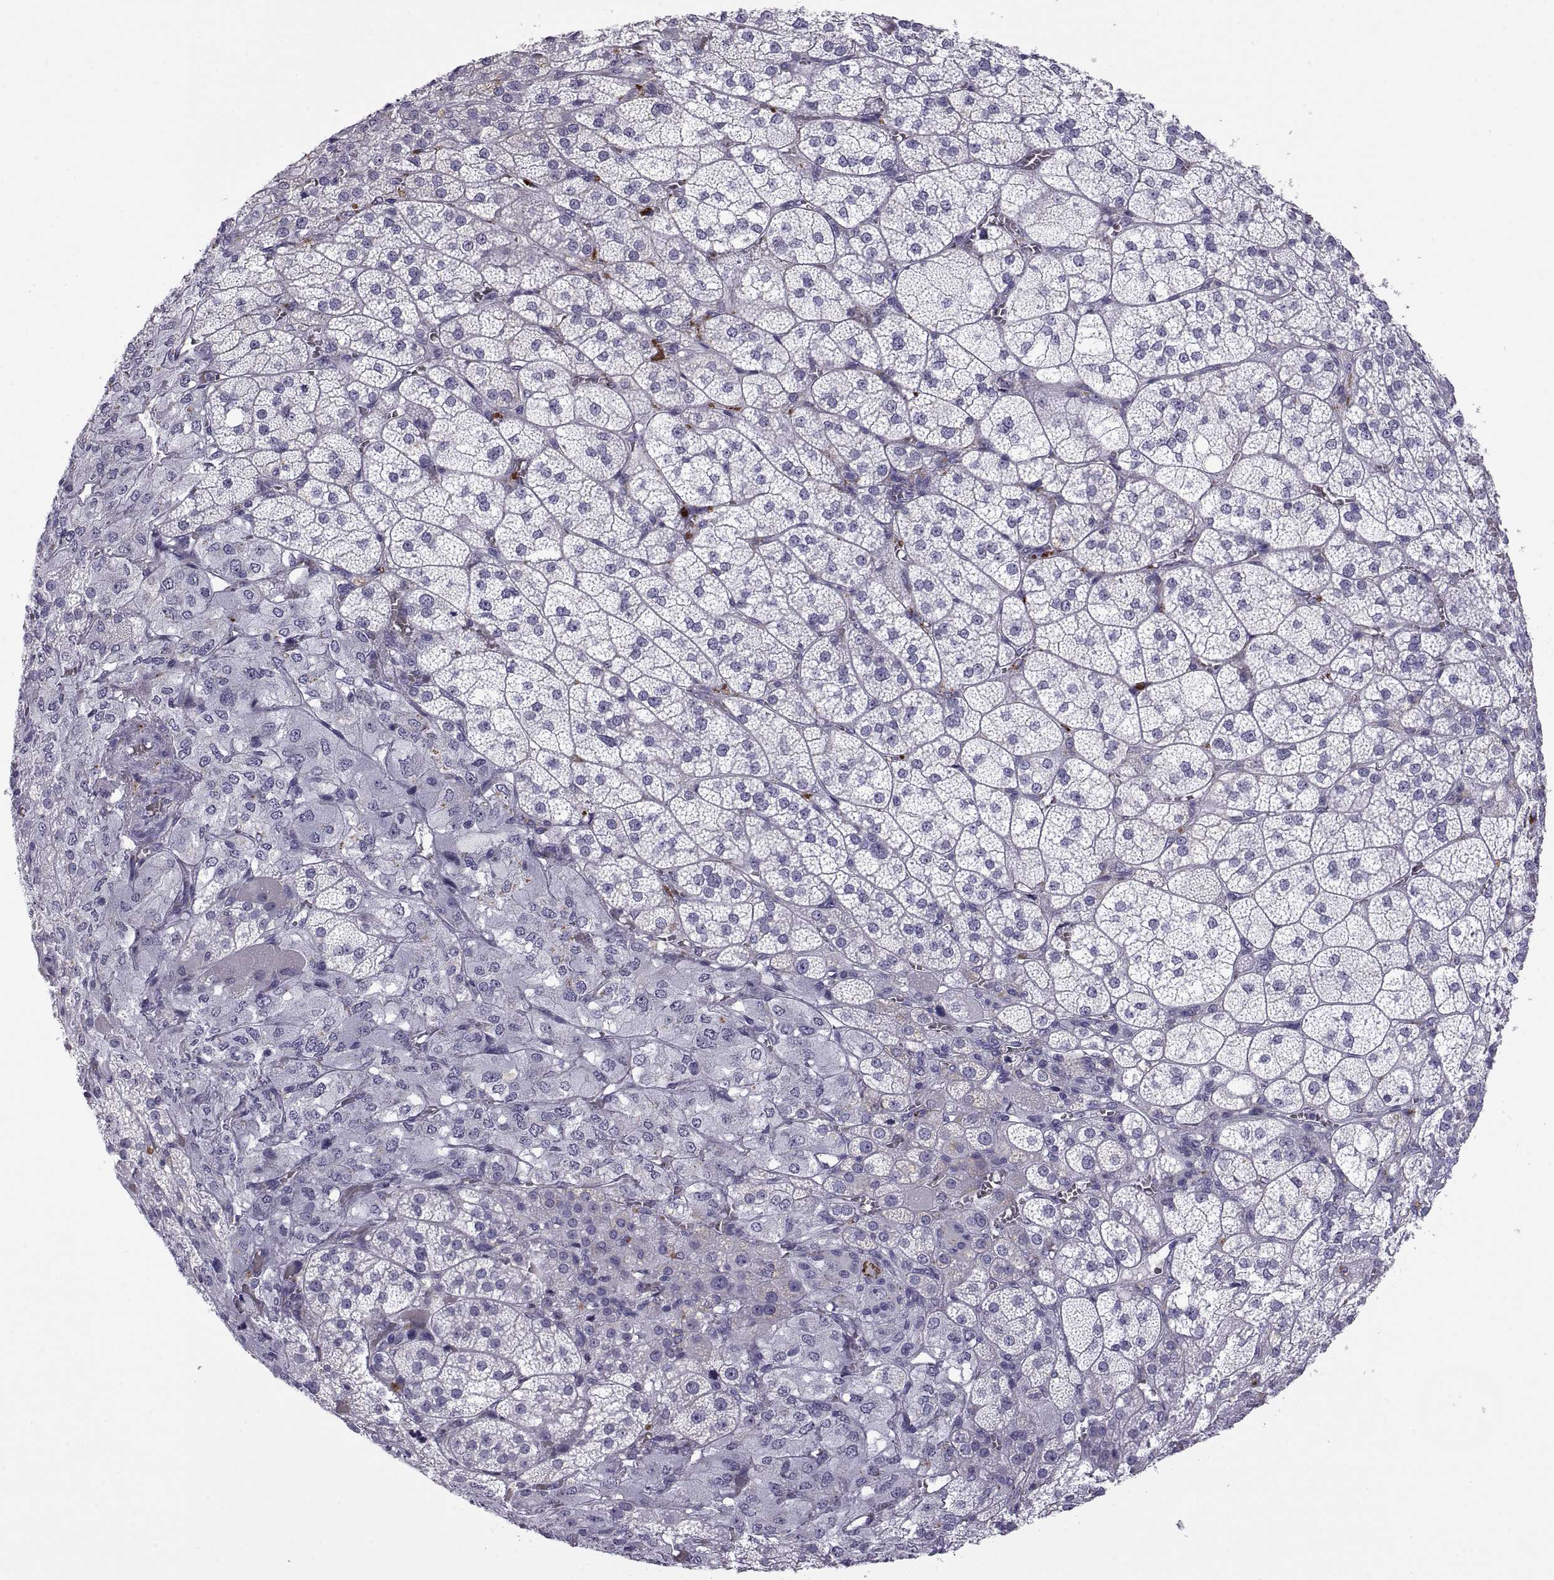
{"staining": {"intensity": "negative", "quantity": "none", "location": "none"}, "tissue": "adrenal gland", "cell_type": "Glandular cells", "image_type": "normal", "snomed": [{"axis": "morphology", "description": "Normal tissue, NOS"}, {"axis": "topography", "description": "Adrenal gland"}], "caption": "A high-resolution micrograph shows IHC staining of normal adrenal gland, which shows no significant positivity in glandular cells.", "gene": "RGS19", "patient": {"sex": "female", "age": 60}}